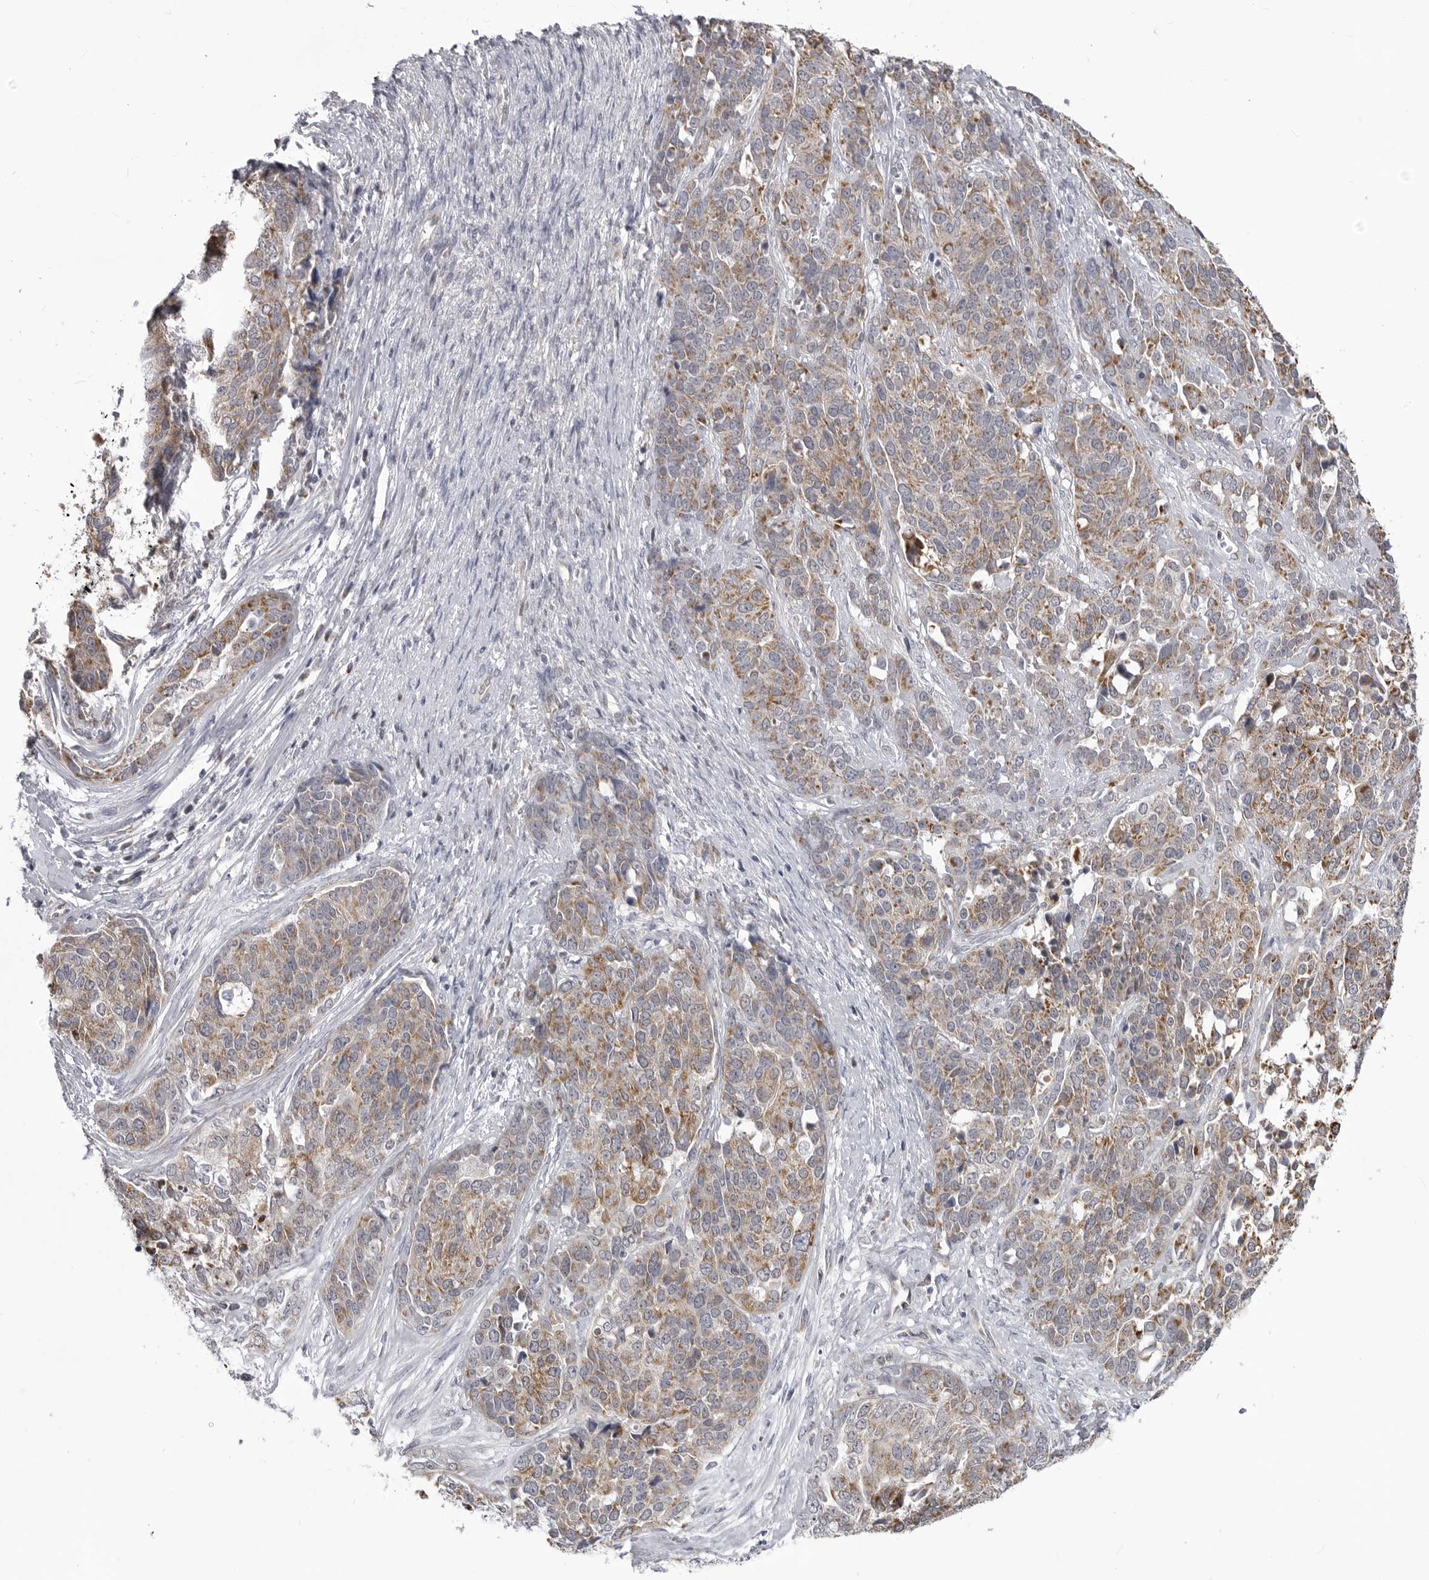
{"staining": {"intensity": "moderate", "quantity": ">75%", "location": "cytoplasmic/membranous"}, "tissue": "ovarian cancer", "cell_type": "Tumor cells", "image_type": "cancer", "snomed": [{"axis": "morphology", "description": "Cystadenocarcinoma, serous, NOS"}, {"axis": "topography", "description": "Ovary"}], "caption": "Human ovarian serous cystadenocarcinoma stained with a brown dye reveals moderate cytoplasmic/membranous positive expression in about >75% of tumor cells.", "gene": "FH", "patient": {"sex": "female", "age": 44}}